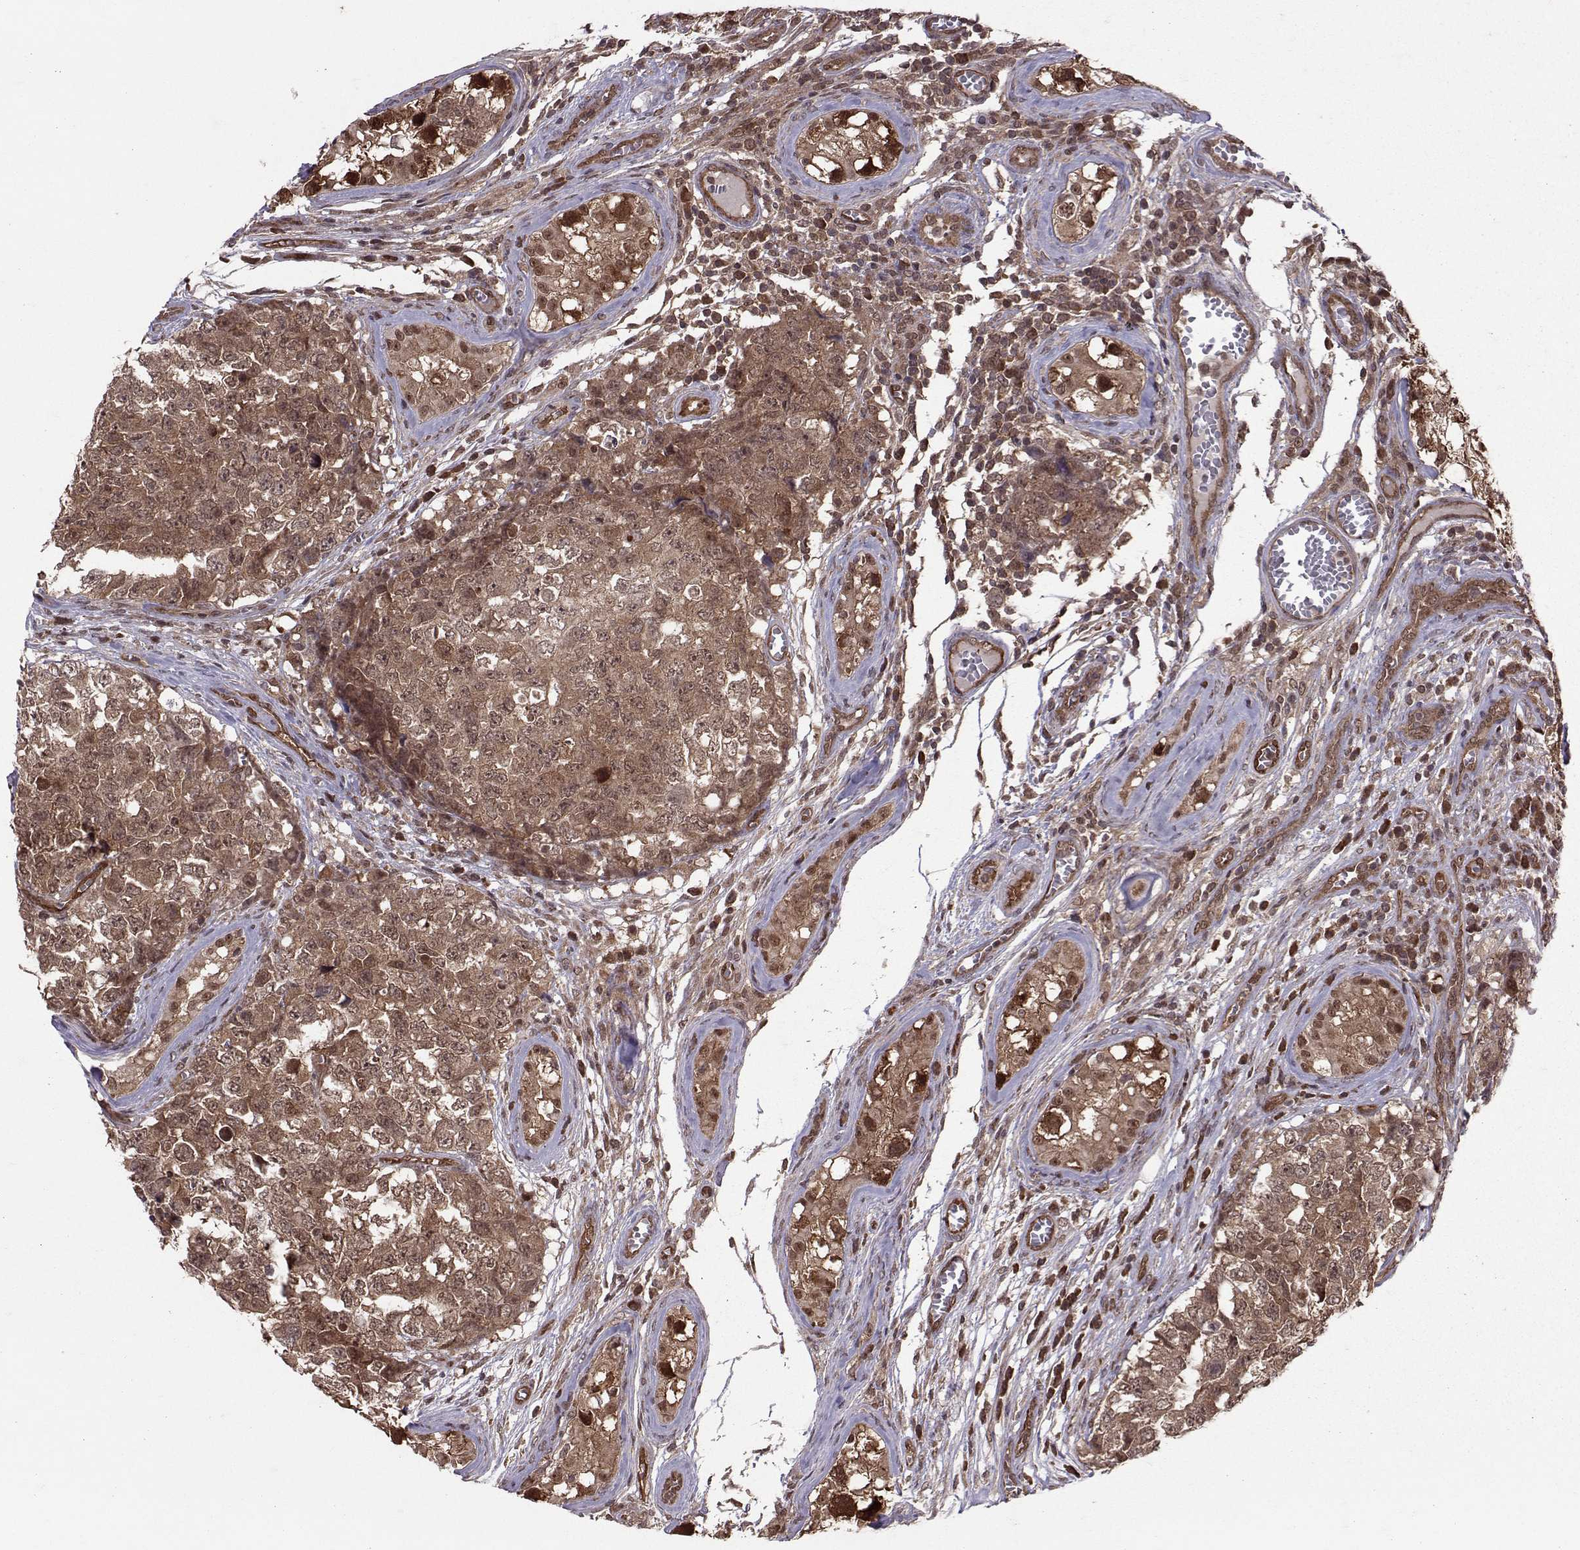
{"staining": {"intensity": "moderate", "quantity": ">75%", "location": "cytoplasmic/membranous,nuclear"}, "tissue": "testis cancer", "cell_type": "Tumor cells", "image_type": "cancer", "snomed": [{"axis": "morphology", "description": "Carcinoma, Embryonal, NOS"}, {"axis": "topography", "description": "Testis"}], "caption": "The histopathology image exhibits staining of testis cancer, revealing moderate cytoplasmic/membranous and nuclear protein positivity (brown color) within tumor cells.", "gene": "PPP2R2A", "patient": {"sex": "male", "age": 23}}